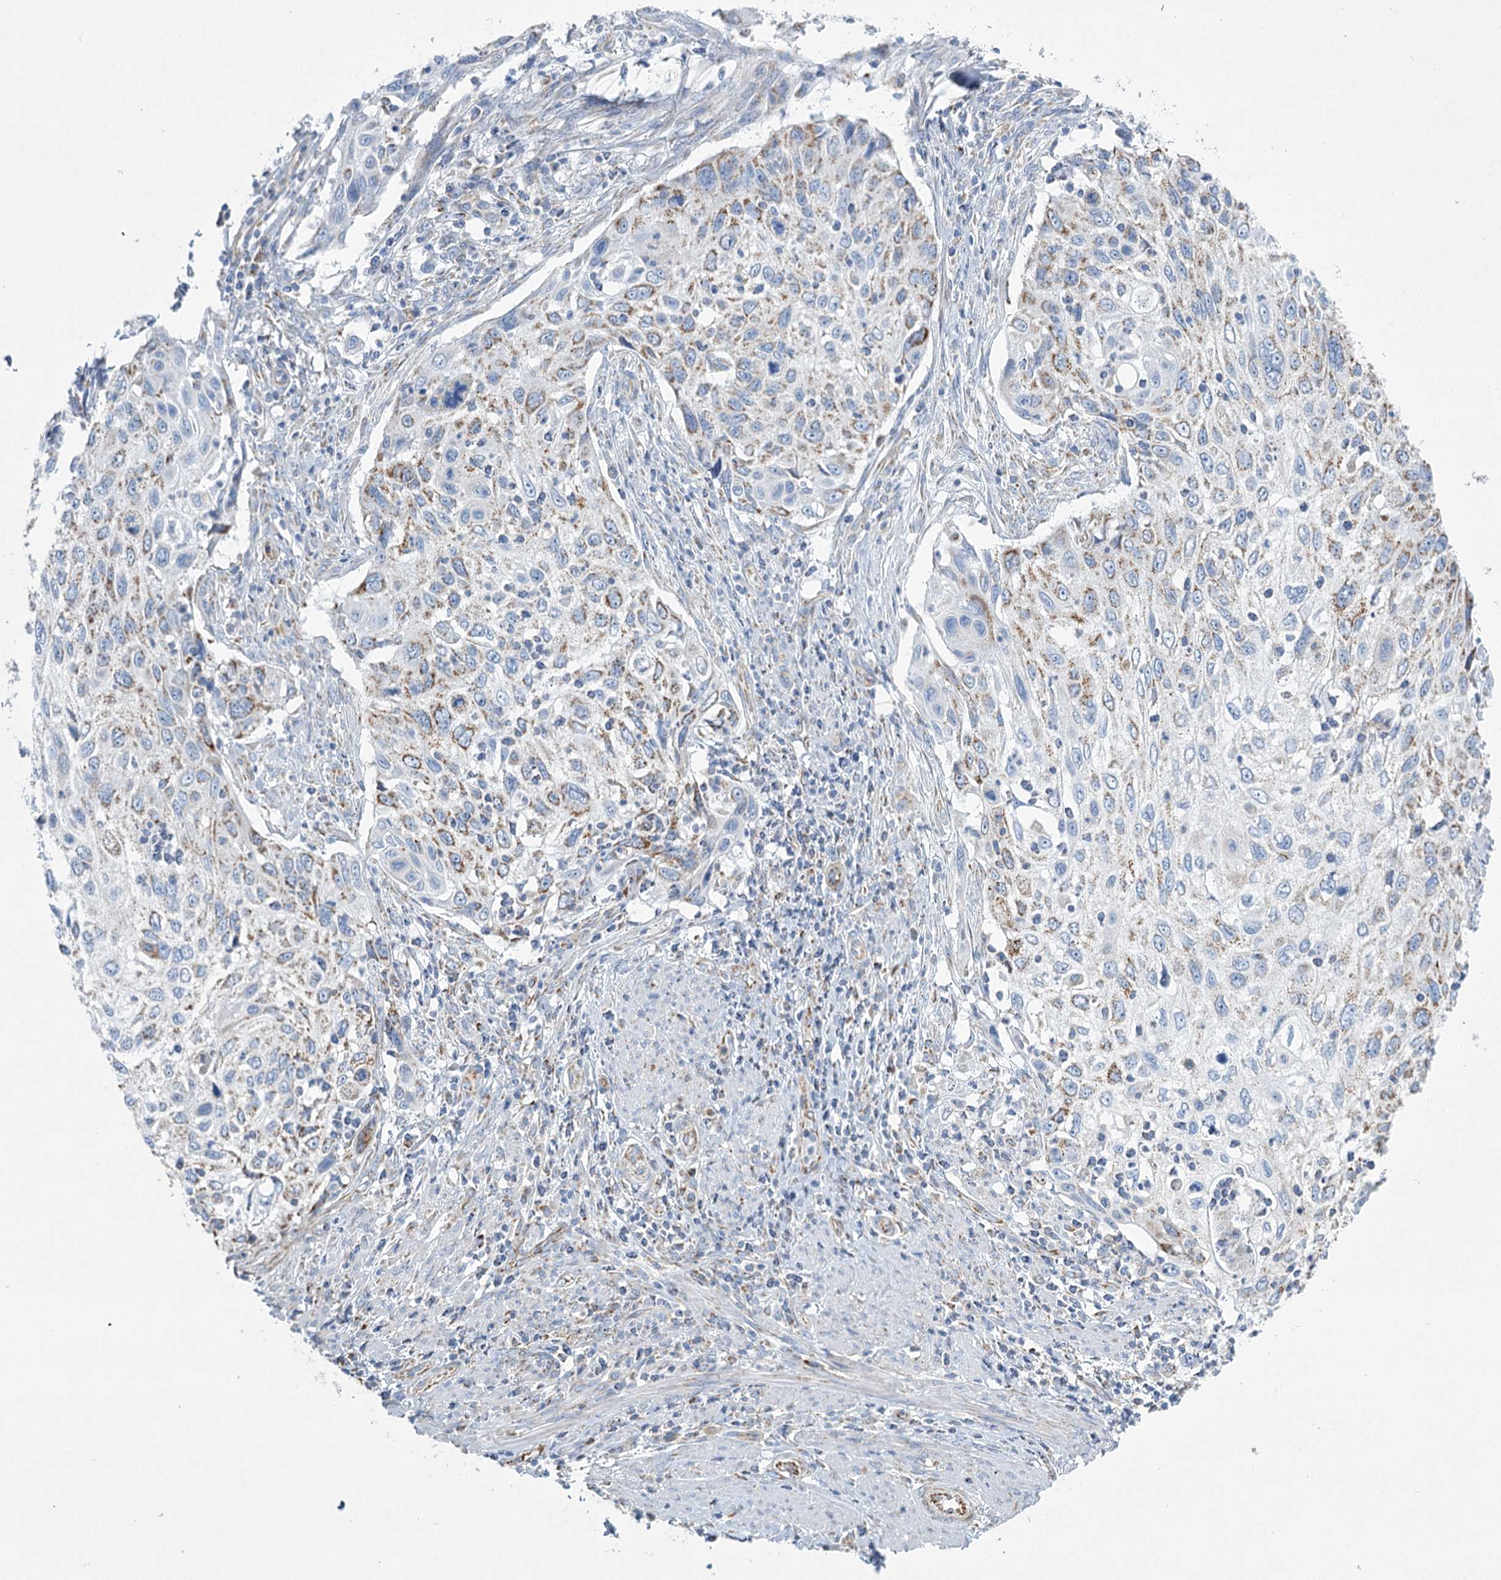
{"staining": {"intensity": "moderate", "quantity": "25%-75%", "location": "cytoplasmic/membranous"}, "tissue": "cervical cancer", "cell_type": "Tumor cells", "image_type": "cancer", "snomed": [{"axis": "morphology", "description": "Squamous cell carcinoma, NOS"}, {"axis": "topography", "description": "Cervix"}], "caption": "Moderate cytoplasmic/membranous expression is present in approximately 25%-75% of tumor cells in cervical cancer (squamous cell carcinoma).", "gene": "DHTKD1", "patient": {"sex": "female", "age": 70}}